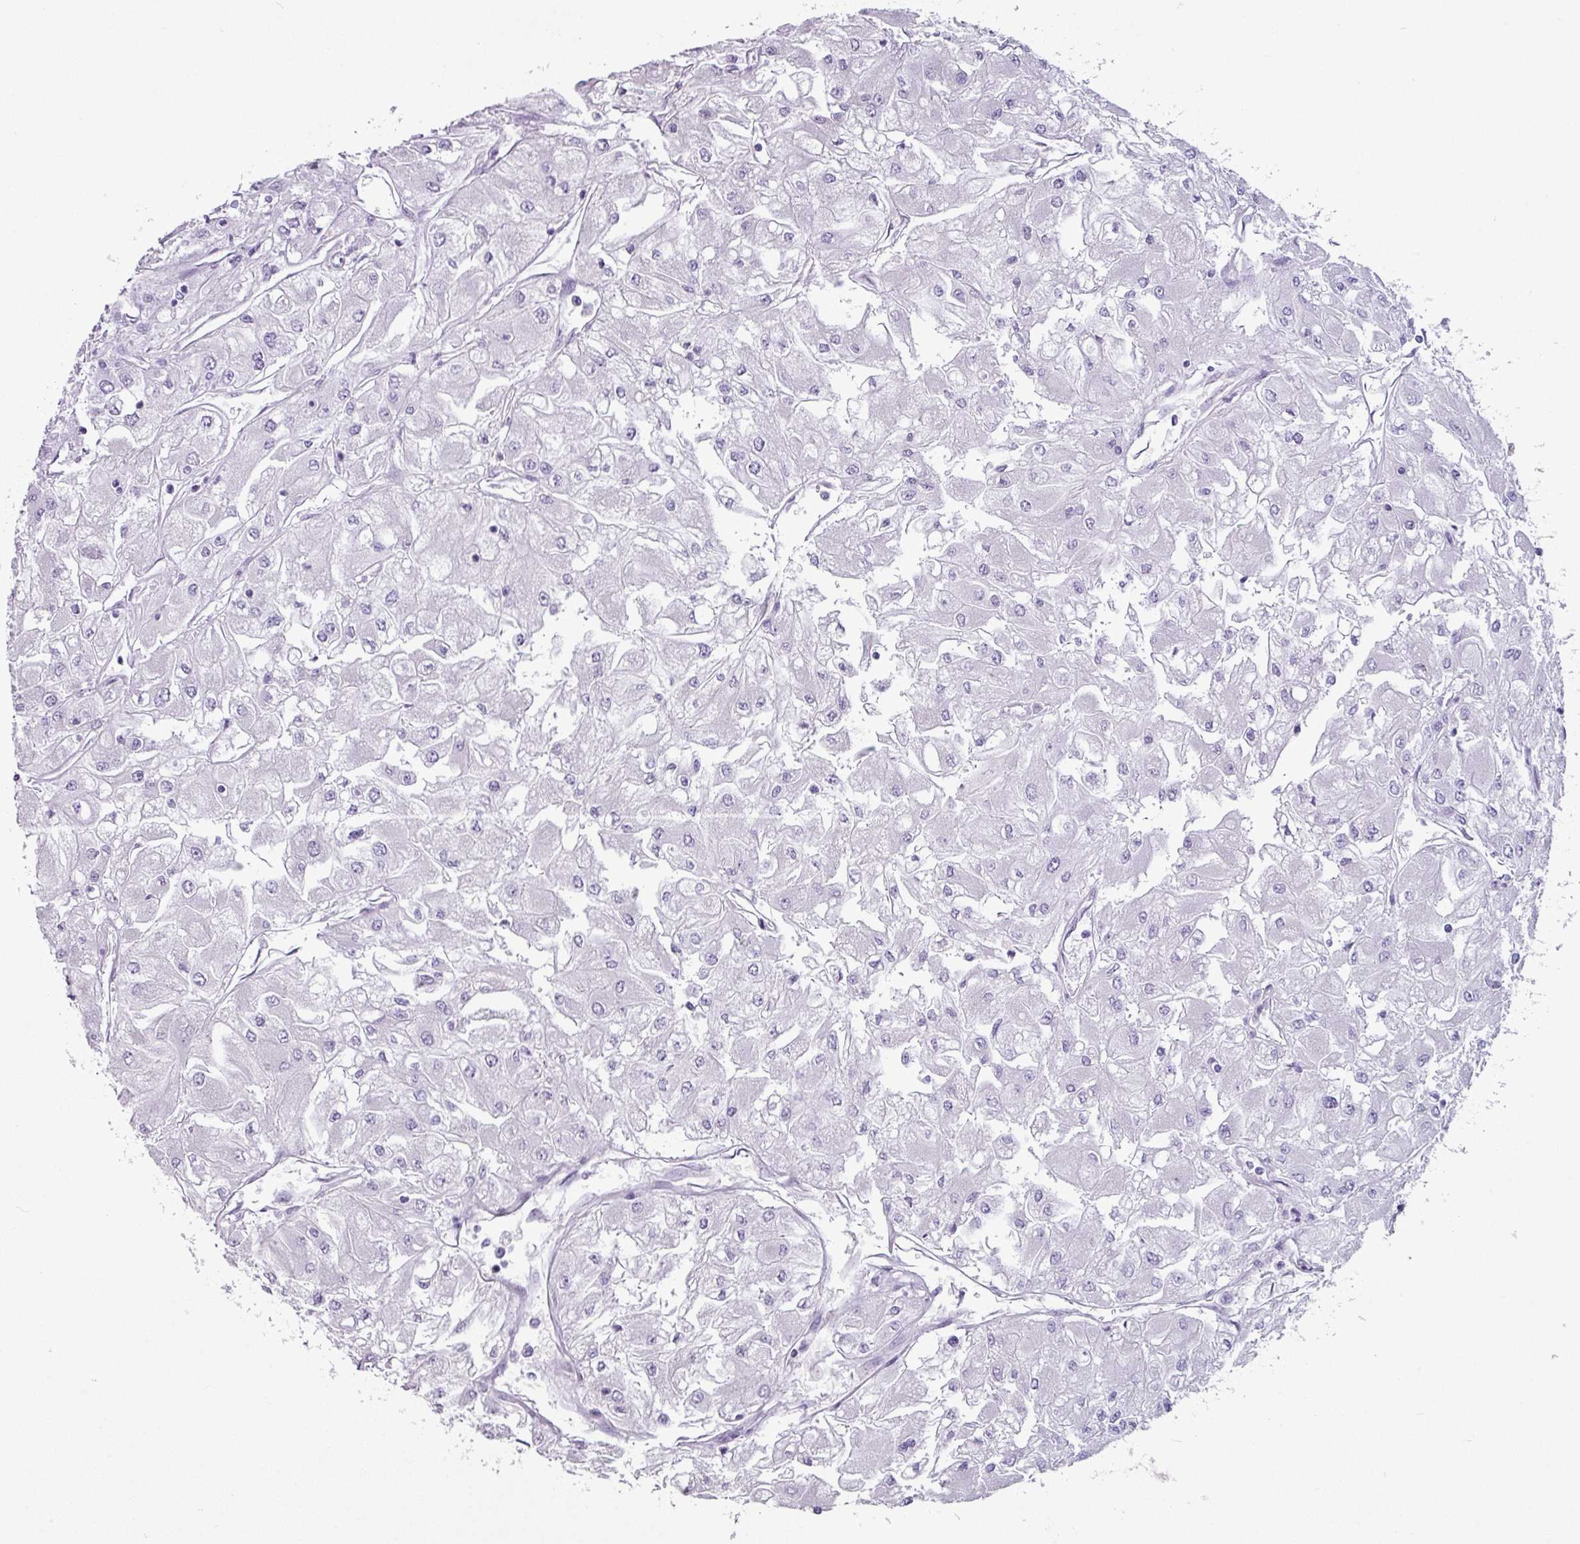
{"staining": {"intensity": "negative", "quantity": "none", "location": "none"}, "tissue": "renal cancer", "cell_type": "Tumor cells", "image_type": "cancer", "snomed": [{"axis": "morphology", "description": "Adenocarcinoma, NOS"}, {"axis": "topography", "description": "Kidney"}], "caption": "Immunohistochemical staining of renal adenocarcinoma shows no significant positivity in tumor cells. Brightfield microscopy of IHC stained with DAB (3,3'-diaminobenzidine) (brown) and hematoxylin (blue), captured at high magnification.", "gene": "TTLL12", "patient": {"sex": "male", "age": 80}}